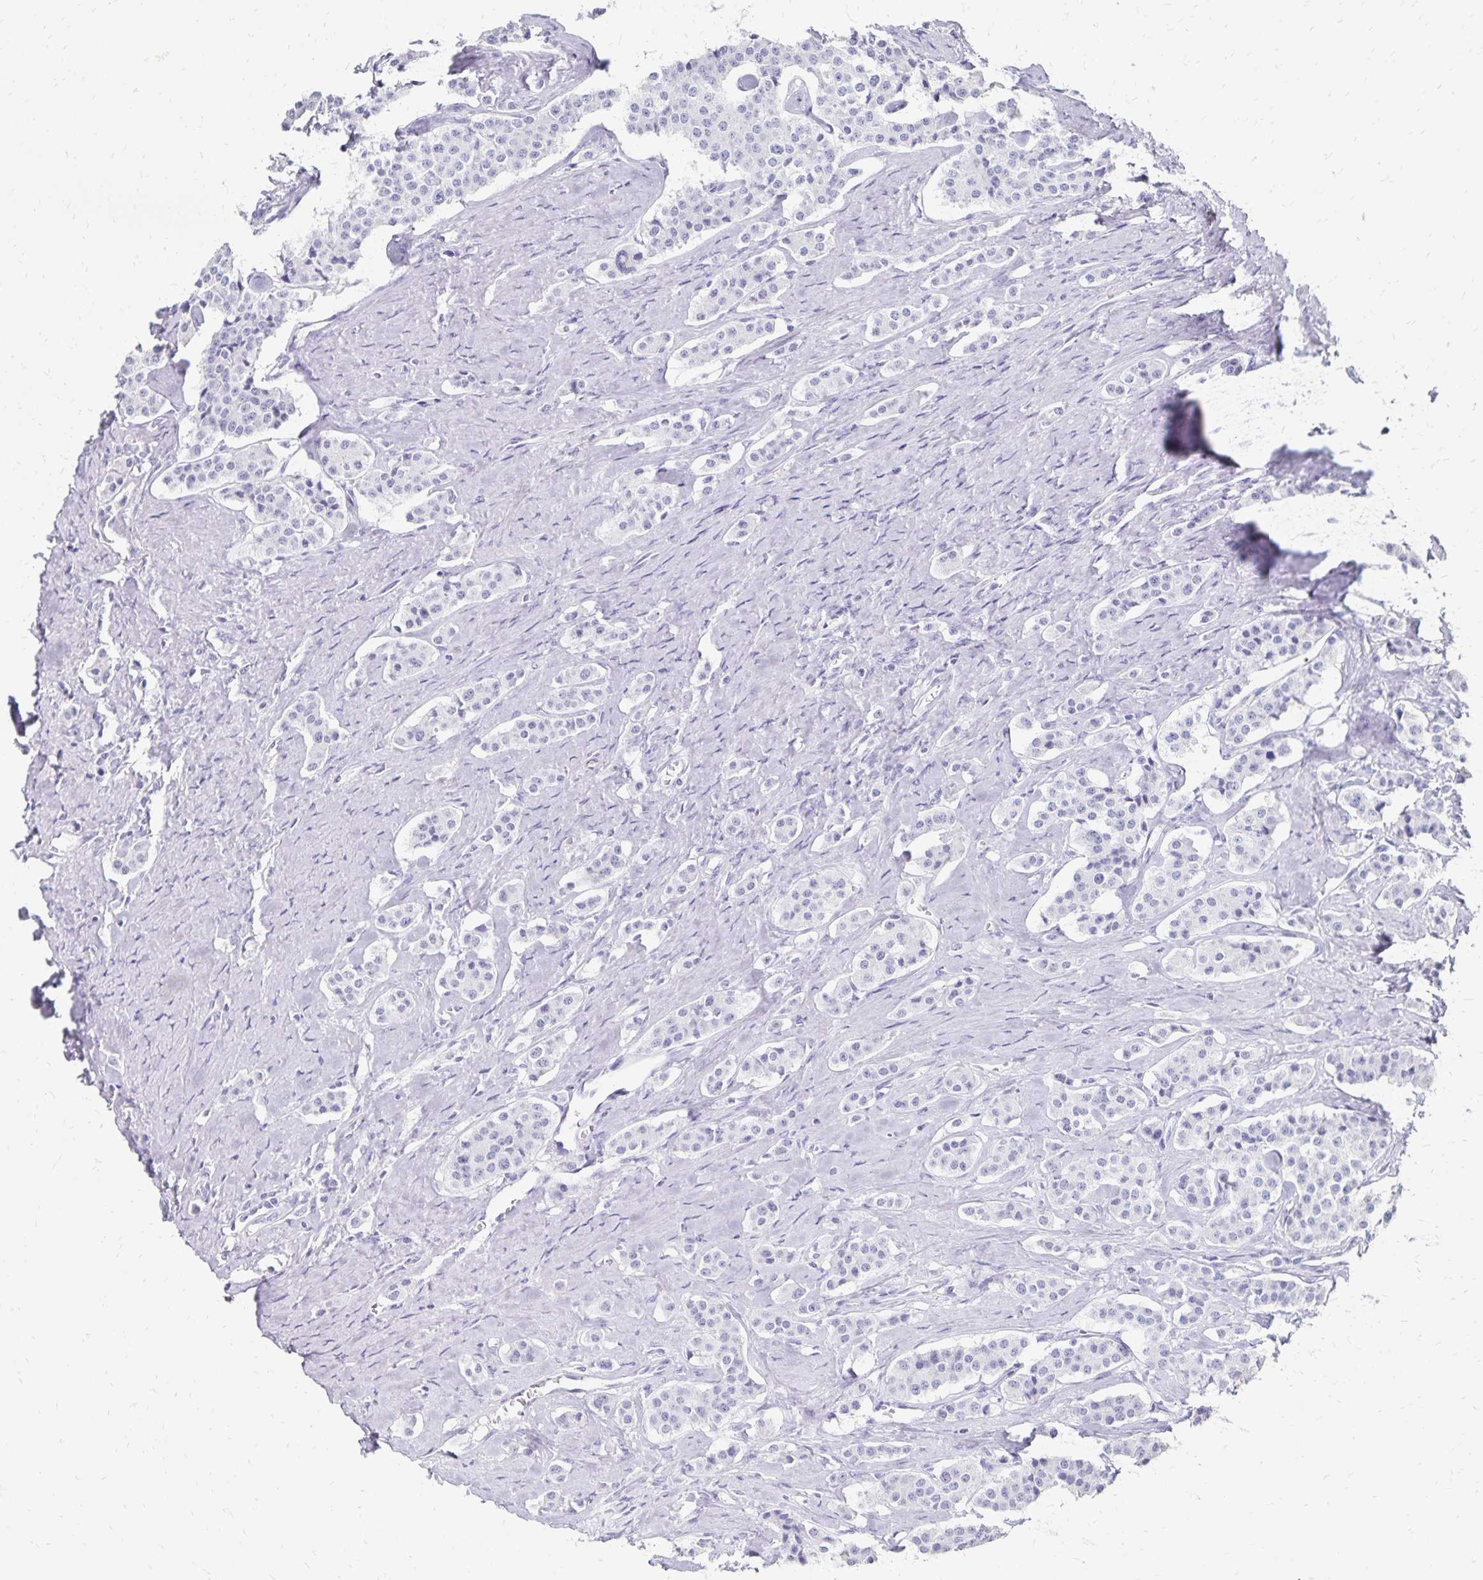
{"staining": {"intensity": "negative", "quantity": "none", "location": "none"}, "tissue": "carcinoid", "cell_type": "Tumor cells", "image_type": "cancer", "snomed": [{"axis": "morphology", "description": "Carcinoid, malignant, NOS"}, {"axis": "topography", "description": "Small intestine"}], "caption": "The immunohistochemistry (IHC) micrograph has no significant expression in tumor cells of carcinoid tissue.", "gene": "GIP", "patient": {"sex": "male", "age": 63}}